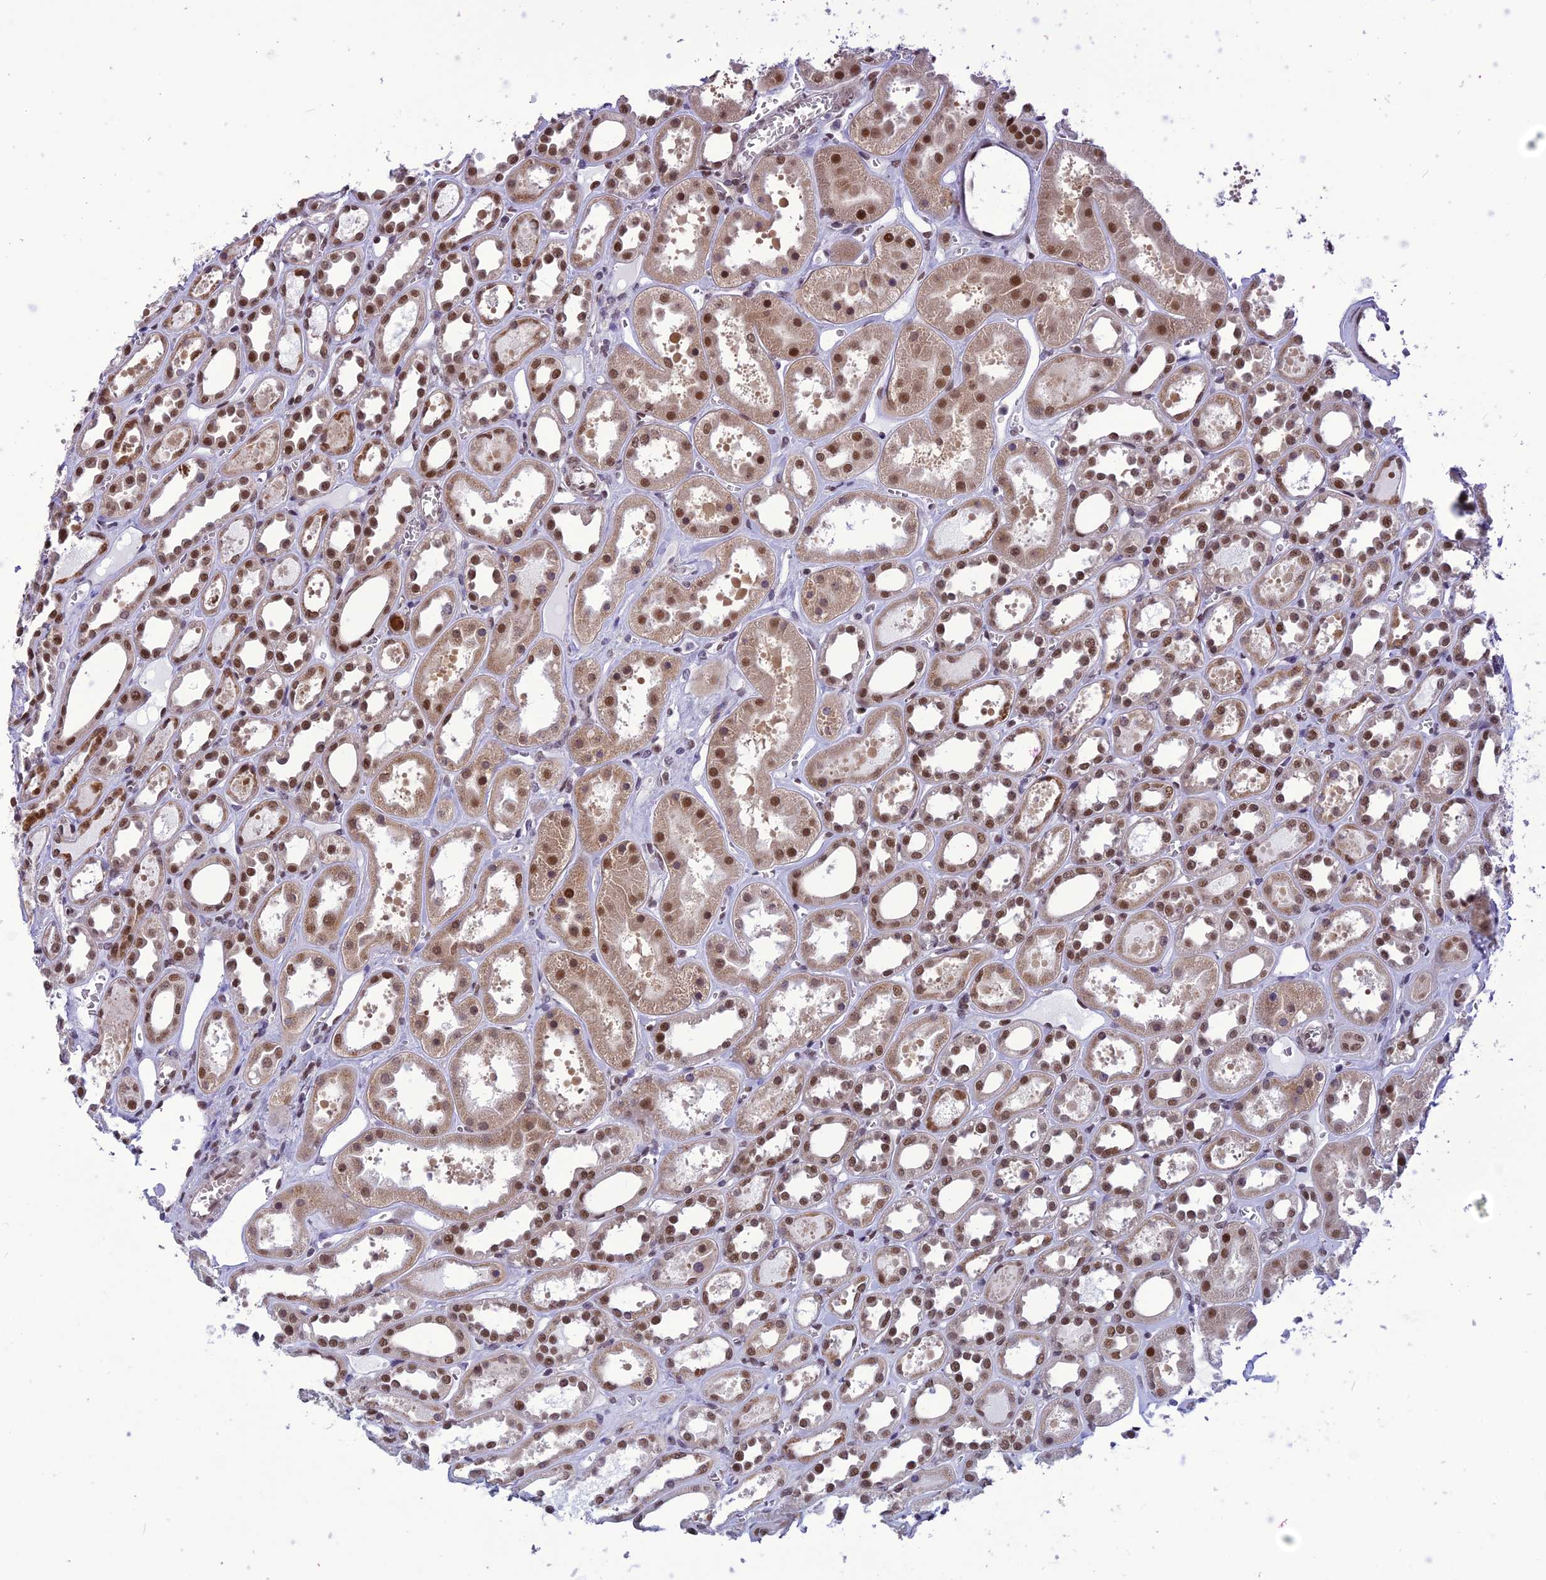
{"staining": {"intensity": "moderate", "quantity": ">75%", "location": "nuclear"}, "tissue": "kidney", "cell_type": "Cells in glomeruli", "image_type": "normal", "snomed": [{"axis": "morphology", "description": "Normal tissue, NOS"}, {"axis": "topography", "description": "Kidney"}], "caption": "Moderate nuclear positivity is appreciated in about >75% of cells in glomeruli in normal kidney. (DAB (3,3'-diaminobenzidine) IHC with brightfield microscopy, high magnification).", "gene": "RTRAF", "patient": {"sex": "female", "age": 41}}